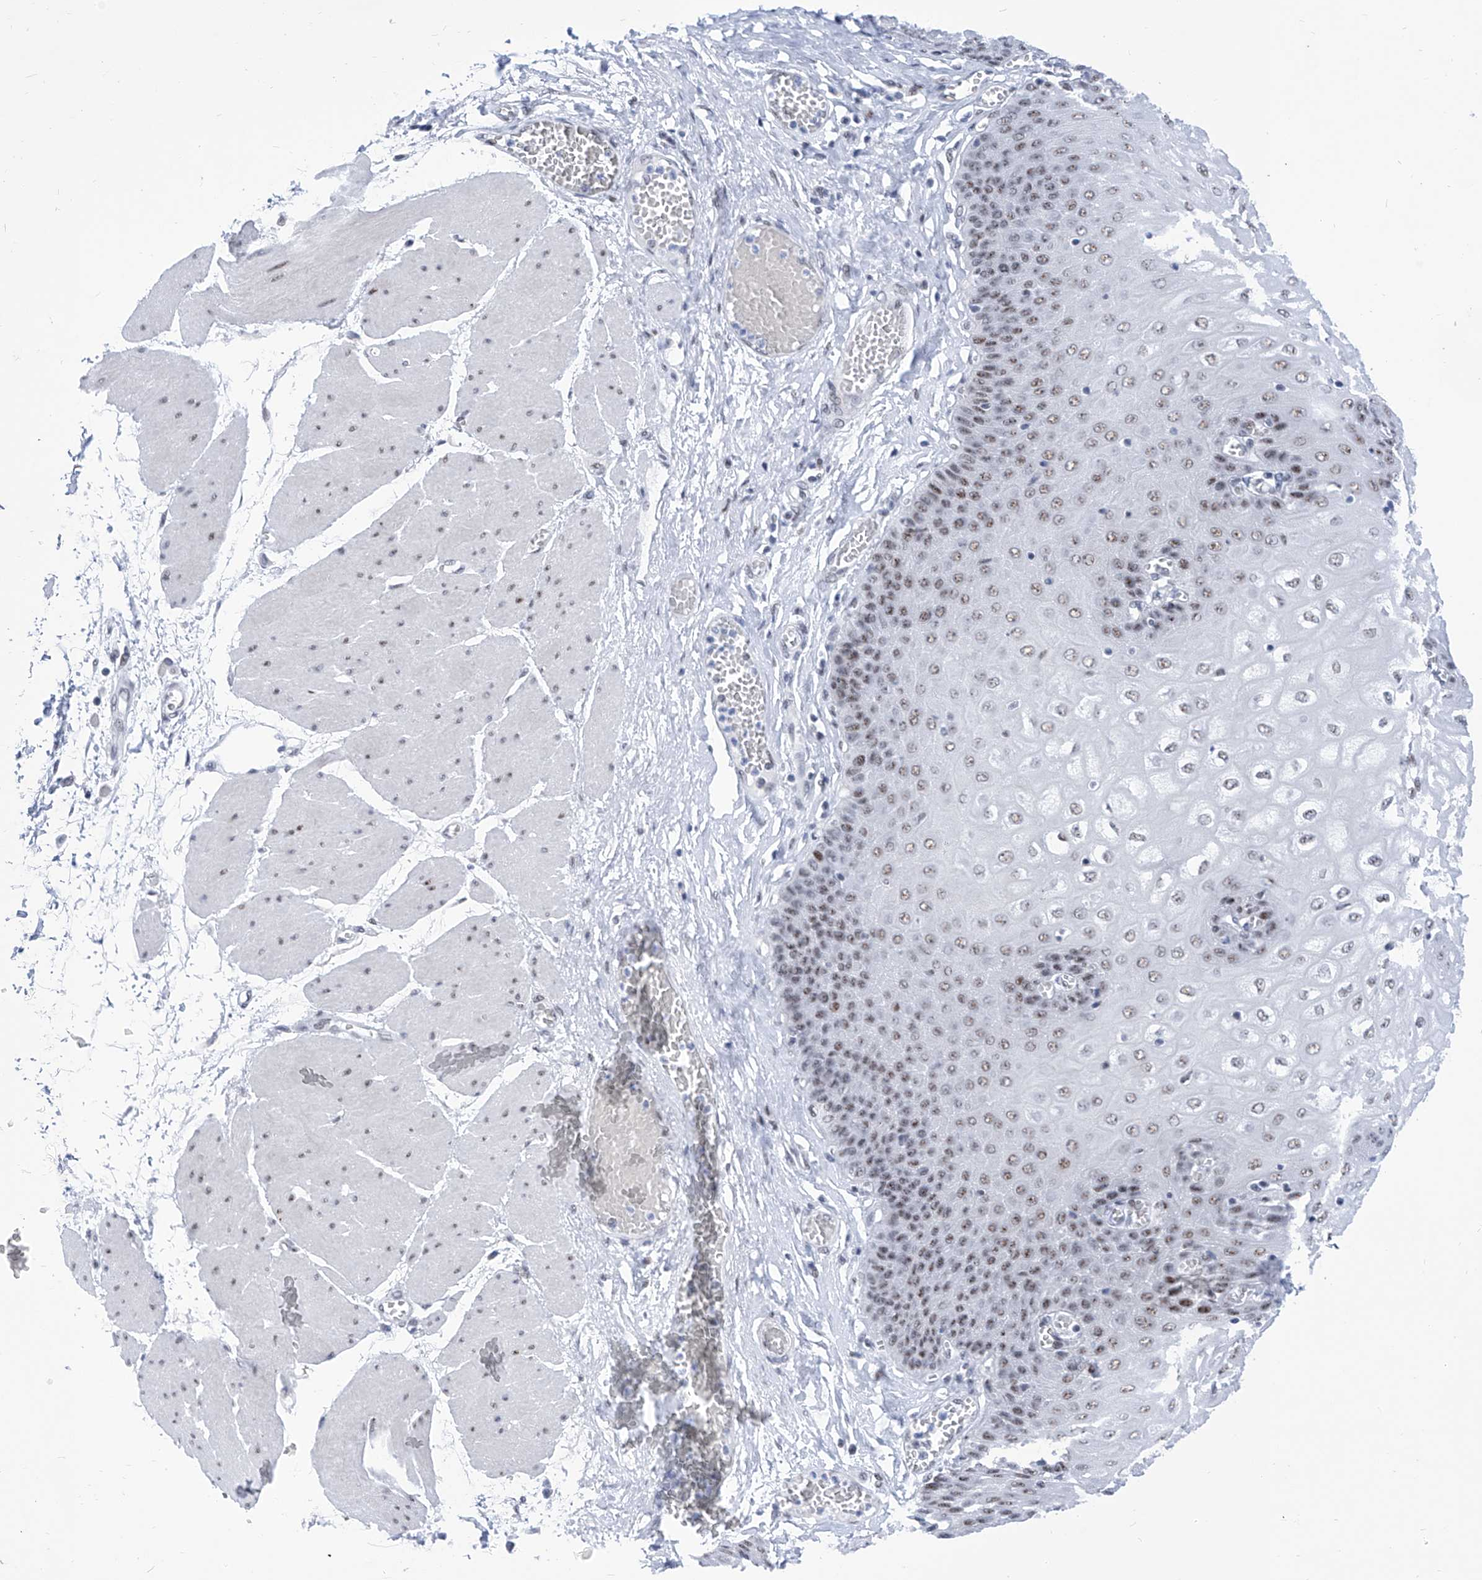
{"staining": {"intensity": "strong", "quantity": "25%-75%", "location": "nuclear"}, "tissue": "esophagus", "cell_type": "Squamous epithelial cells", "image_type": "normal", "snomed": [{"axis": "morphology", "description": "Normal tissue, NOS"}, {"axis": "topography", "description": "Esophagus"}], "caption": "A brown stain highlights strong nuclear expression of a protein in squamous epithelial cells of unremarkable esophagus. The staining is performed using DAB brown chromogen to label protein expression. The nuclei are counter-stained blue using hematoxylin.", "gene": "SART1", "patient": {"sex": "male", "age": 60}}